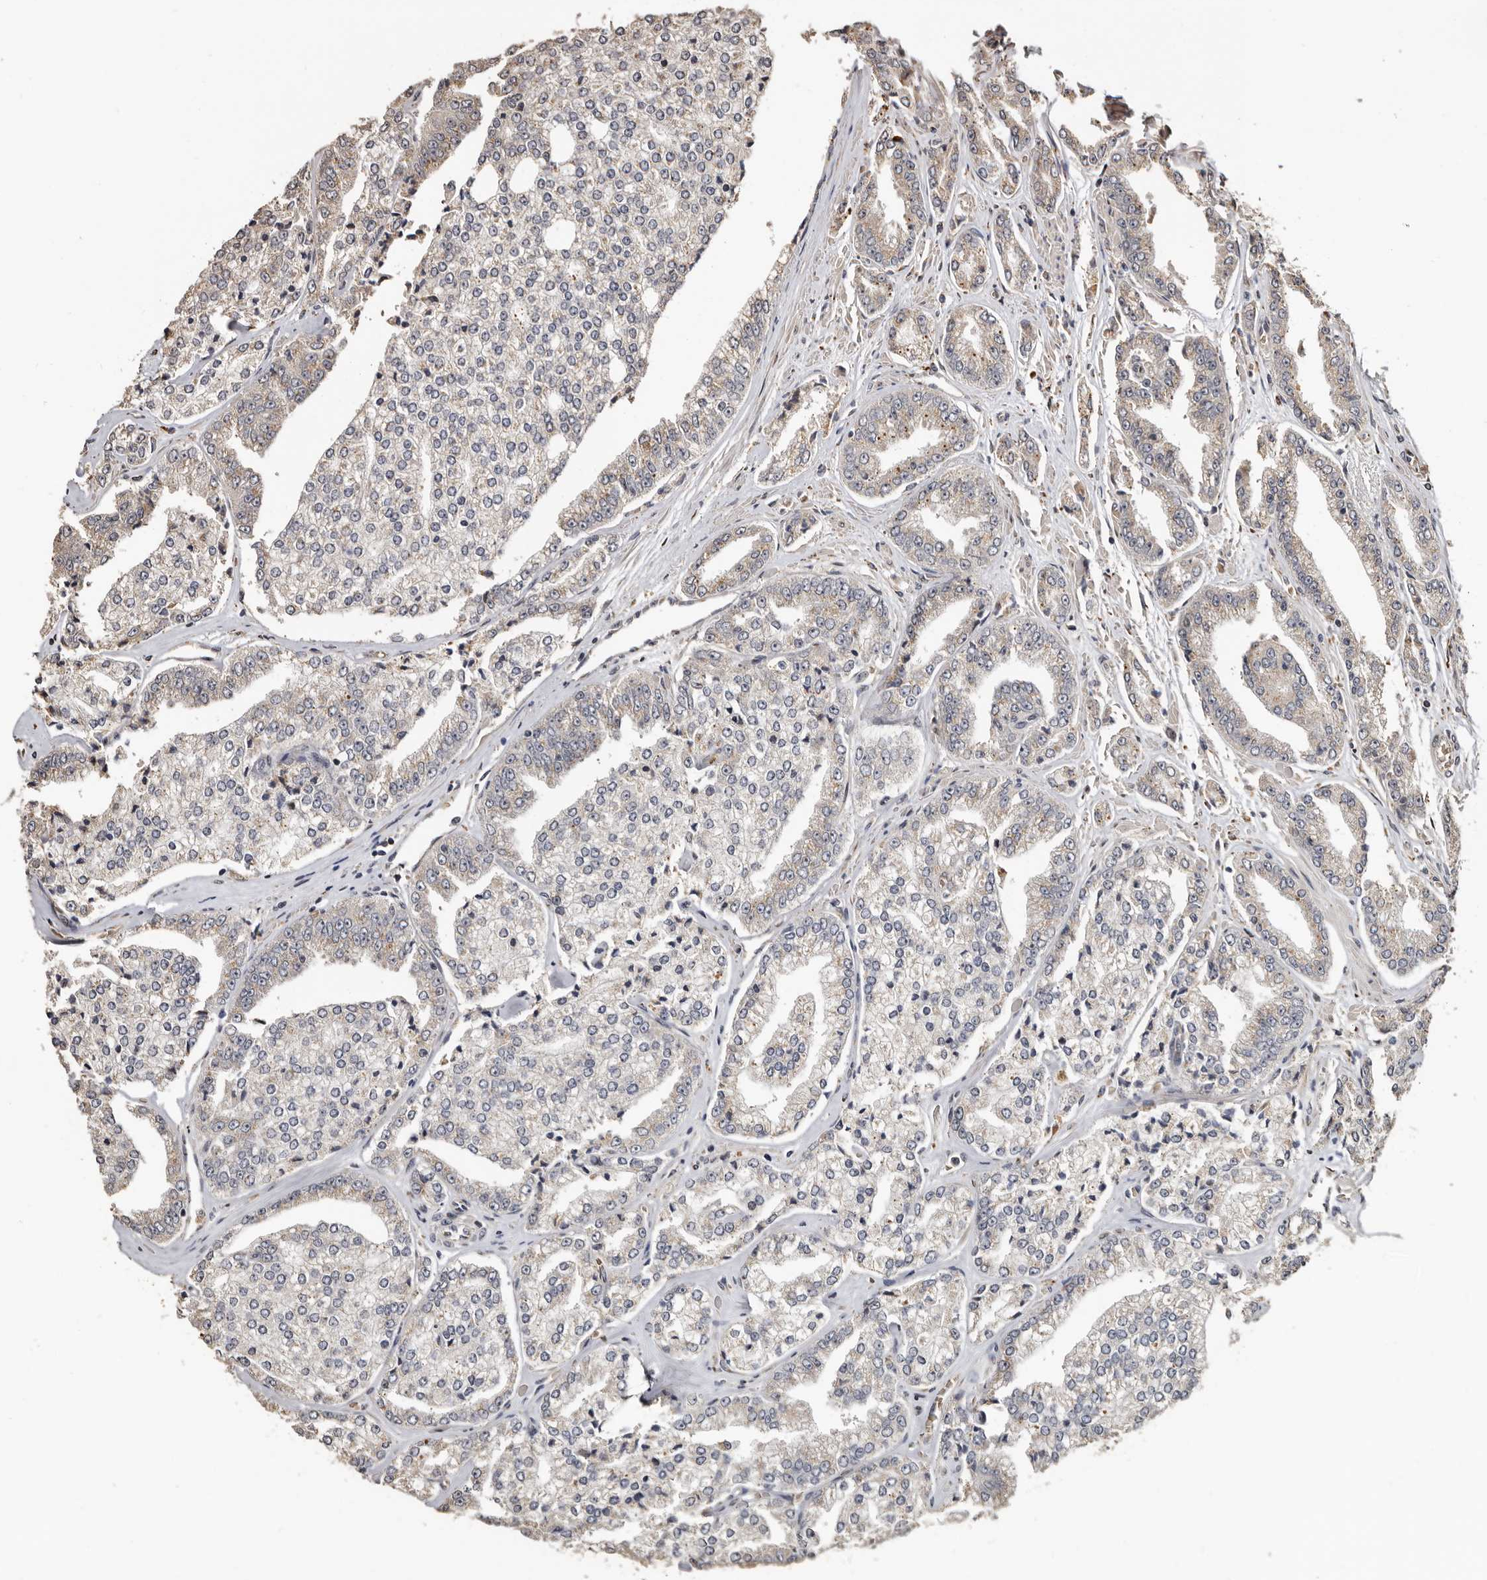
{"staining": {"intensity": "weak", "quantity": "<25%", "location": "cytoplasmic/membranous"}, "tissue": "prostate cancer", "cell_type": "Tumor cells", "image_type": "cancer", "snomed": [{"axis": "morphology", "description": "Adenocarcinoma, High grade"}, {"axis": "topography", "description": "Prostate"}], "caption": "Immunohistochemical staining of prostate cancer displays no significant staining in tumor cells.", "gene": "ENTREP1", "patient": {"sex": "male", "age": 71}}